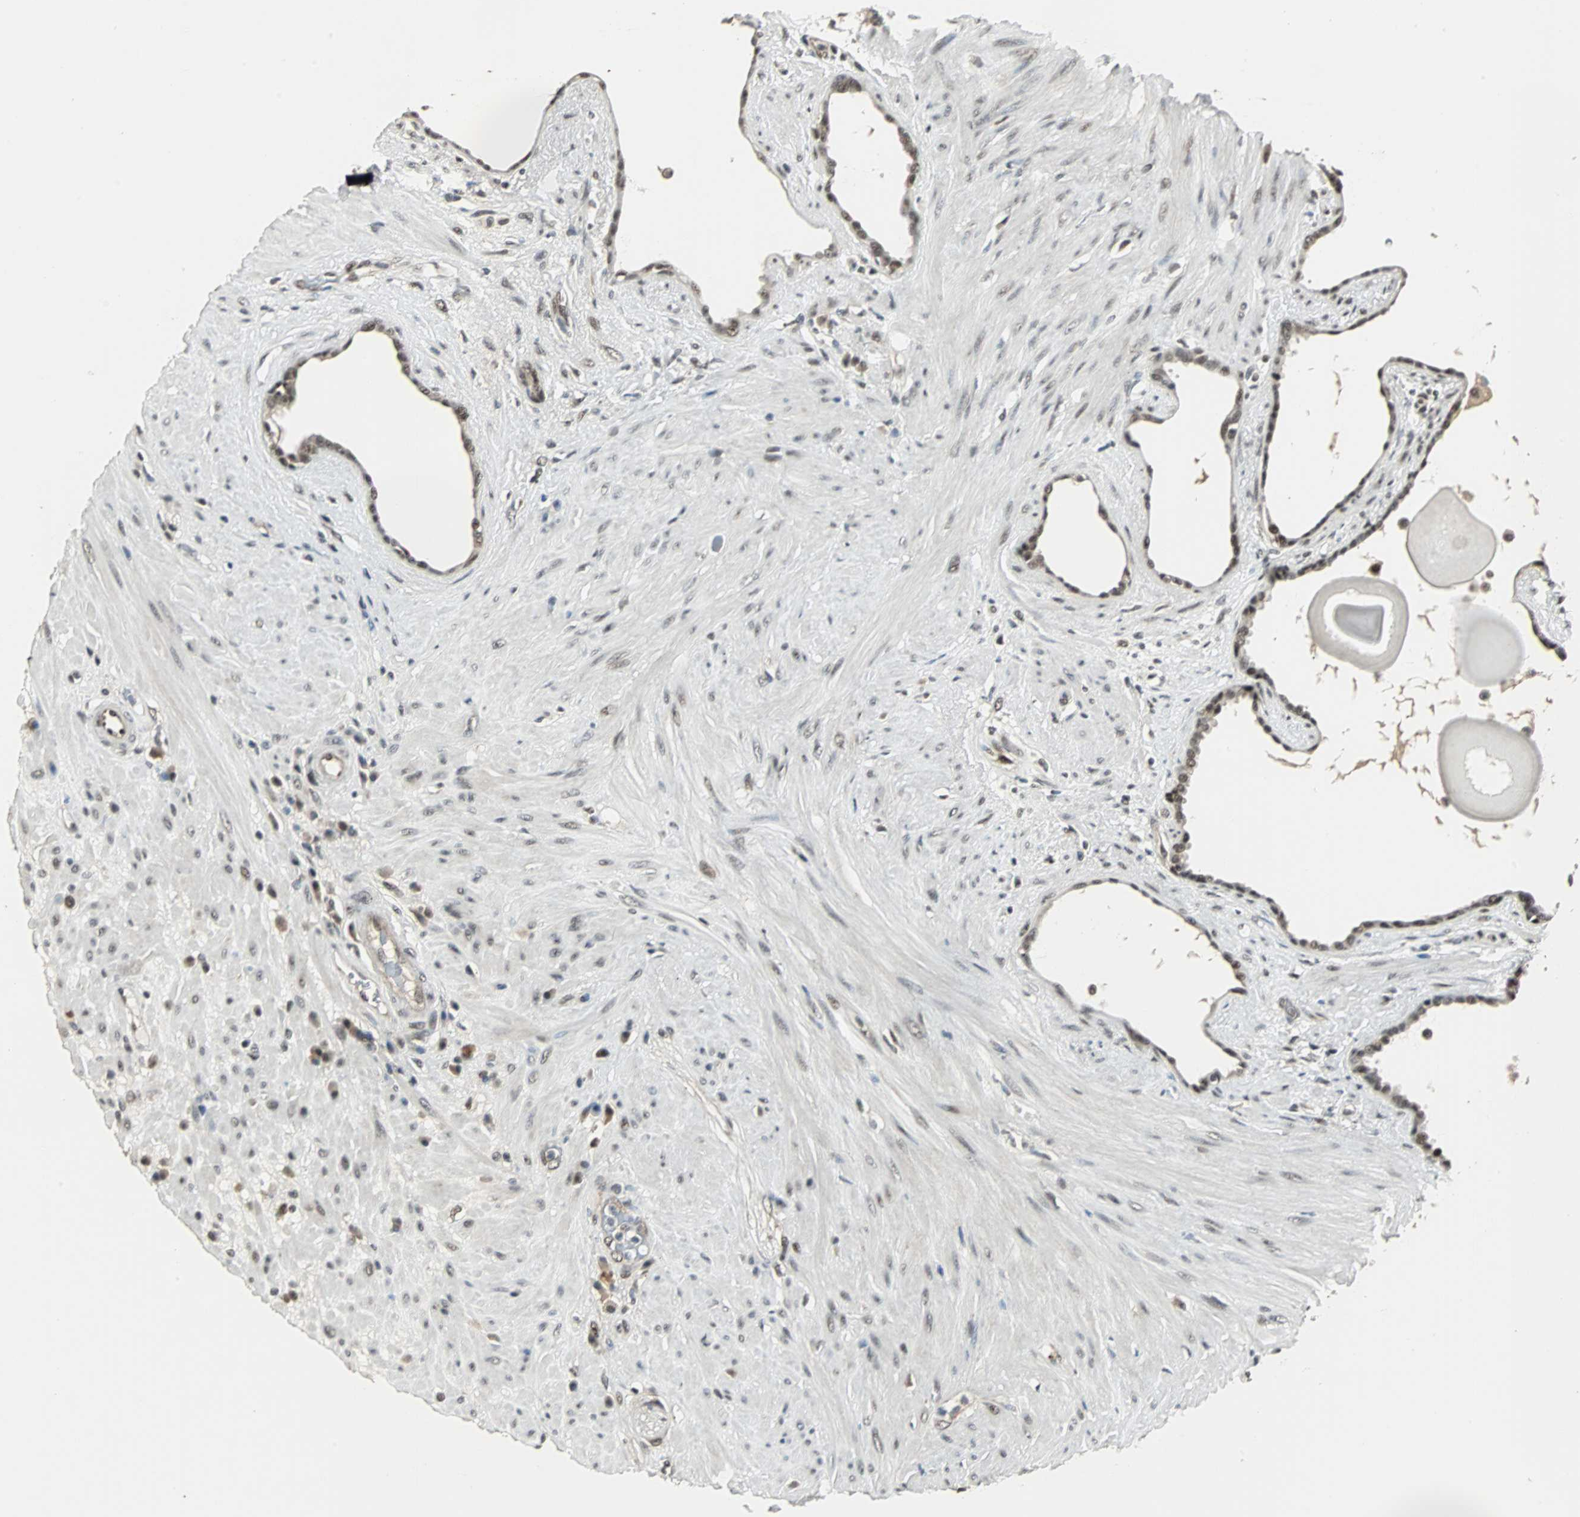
{"staining": {"intensity": "strong", "quantity": ">75%", "location": "nuclear"}, "tissue": "seminal vesicle", "cell_type": "Glandular cells", "image_type": "normal", "snomed": [{"axis": "morphology", "description": "Normal tissue, NOS"}, {"axis": "topography", "description": "Seminal veicle"}], "caption": "Human seminal vesicle stained with a brown dye shows strong nuclear positive expression in about >75% of glandular cells.", "gene": "MED4", "patient": {"sex": "male", "age": 61}}